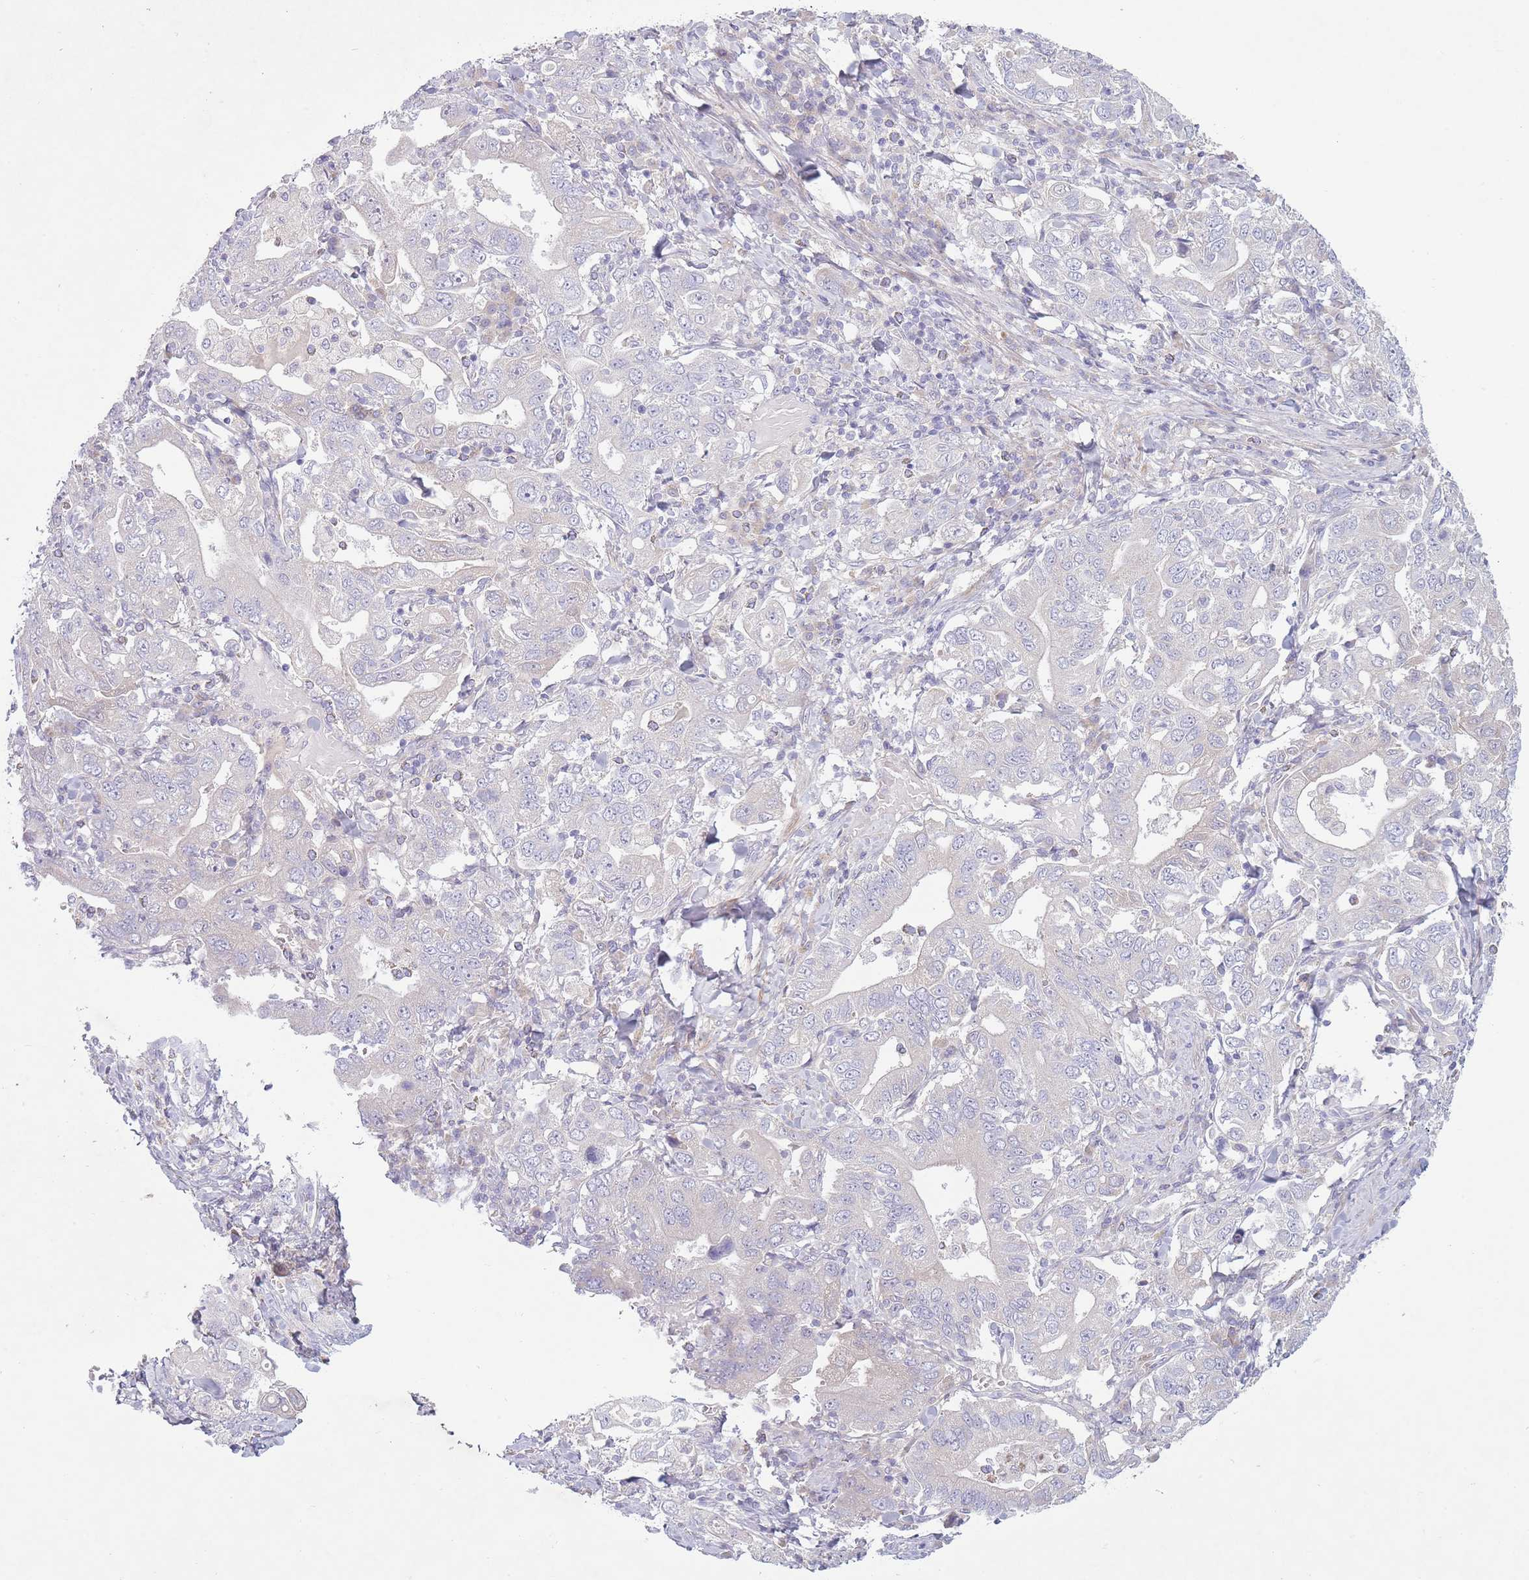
{"staining": {"intensity": "negative", "quantity": "none", "location": "none"}, "tissue": "stomach cancer", "cell_type": "Tumor cells", "image_type": "cancer", "snomed": [{"axis": "morphology", "description": "Adenocarcinoma, NOS"}, {"axis": "topography", "description": "Stomach, upper"}, {"axis": "topography", "description": "Stomach"}], "caption": "This is a image of immunohistochemistry (IHC) staining of stomach adenocarcinoma, which shows no expression in tumor cells. (DAB (3,3'-diaminobenzidine) immunohistochemistry visualized using brightfield microscopy, high magnification).", "gene": "PNPLA5", "patient": {"sex": "male", "age": 62}}